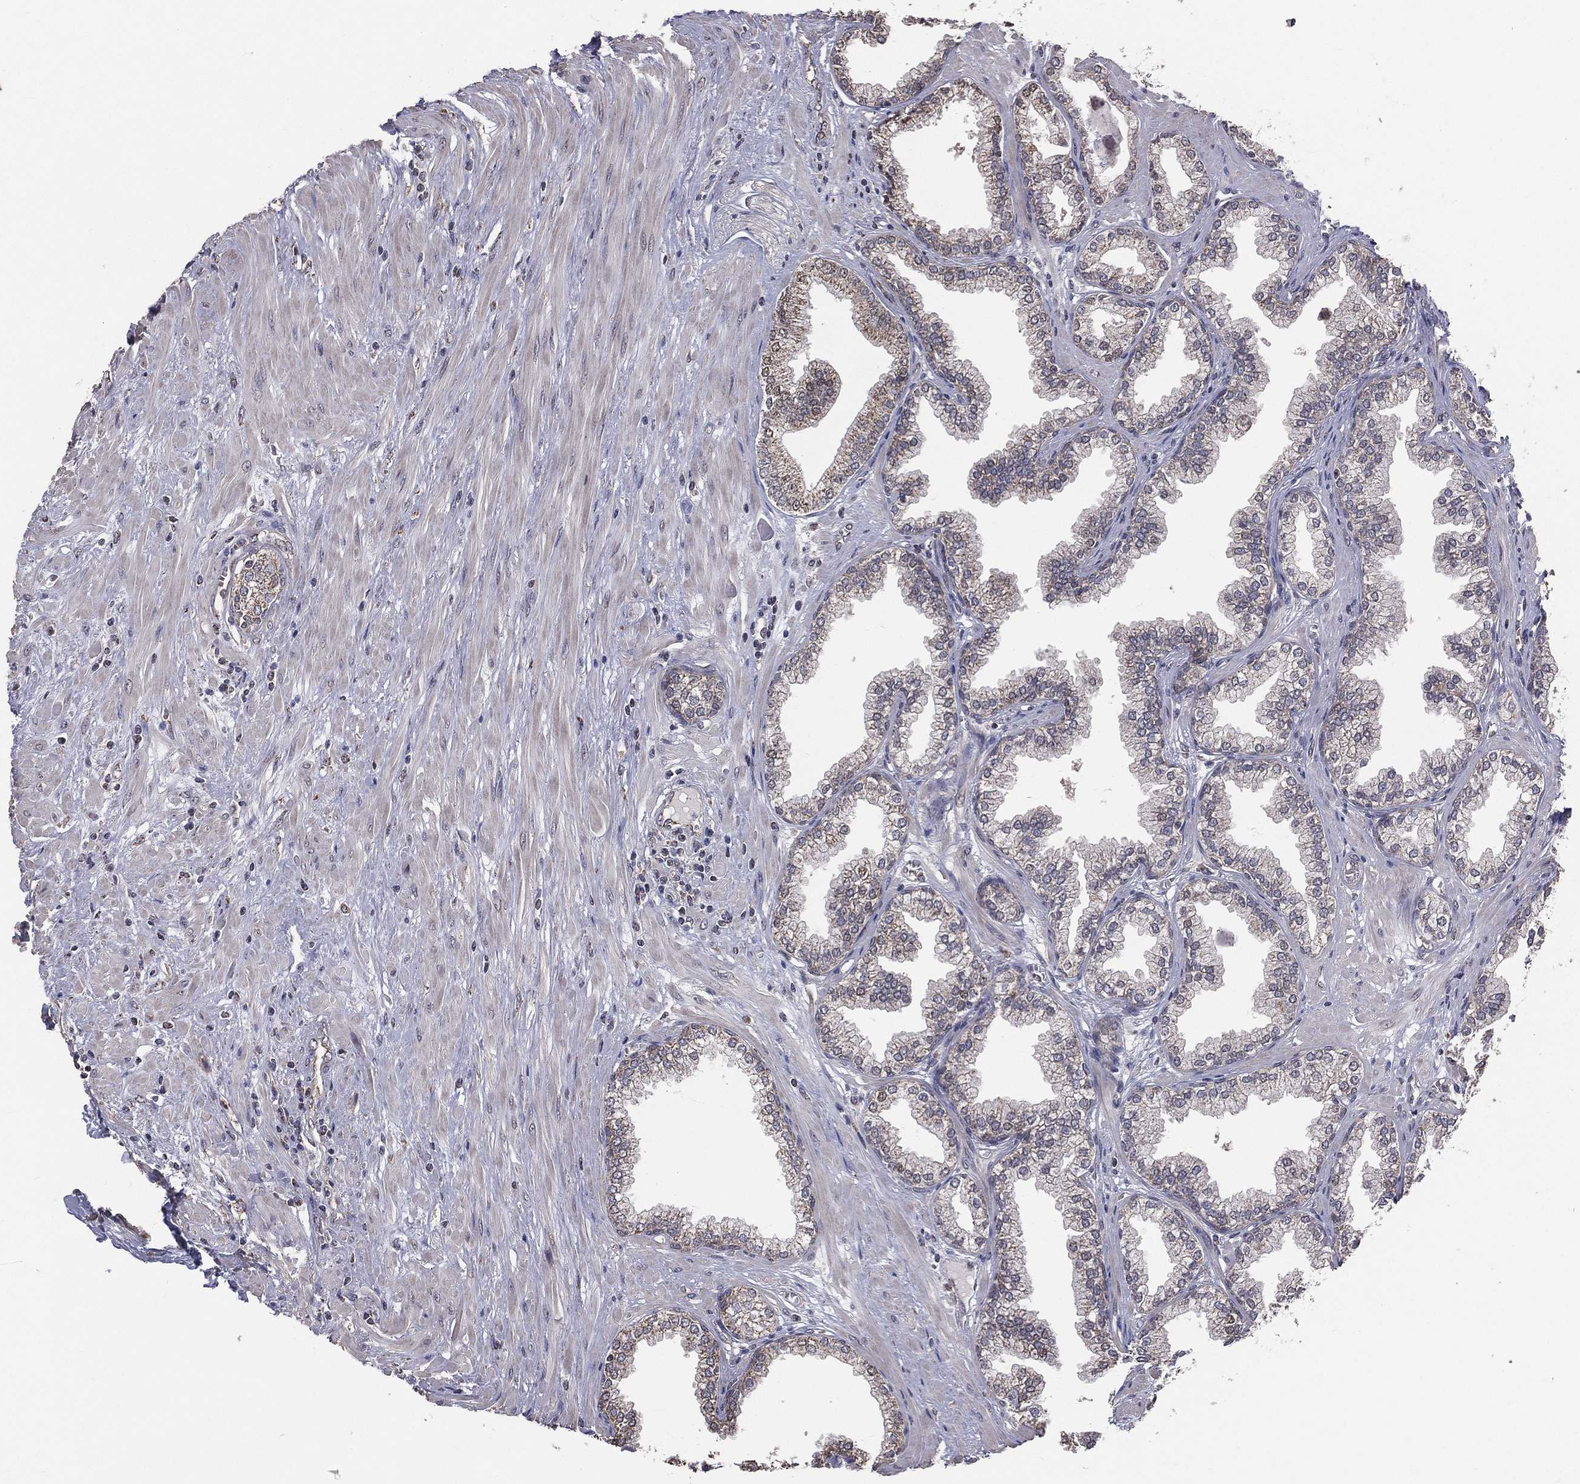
{"staining": {"intensity": "weak", "quantity": "<25%", "location": "cytoplasmic/membranous"}, "tissue": "prostate", "cell_type": "Glandular cells", "image_type": "normal", "snomed": [{"axis": "morphology", "description": "Normal tissue, NOS"}, {"axis": "topography", "description": "Prostate"}], "caption": "This is a micrograph of immunohistochemistry (IHC) staining of unremarkable prostate, which shows no staining in glandular cells. (Brightfield microscopy of DAB (3,3'-diaminobenzidine) immunohistochemistry (IHC) at high magnification).", "gene": "MRPL46", "patient": {"sex": "male", "age": 64}}